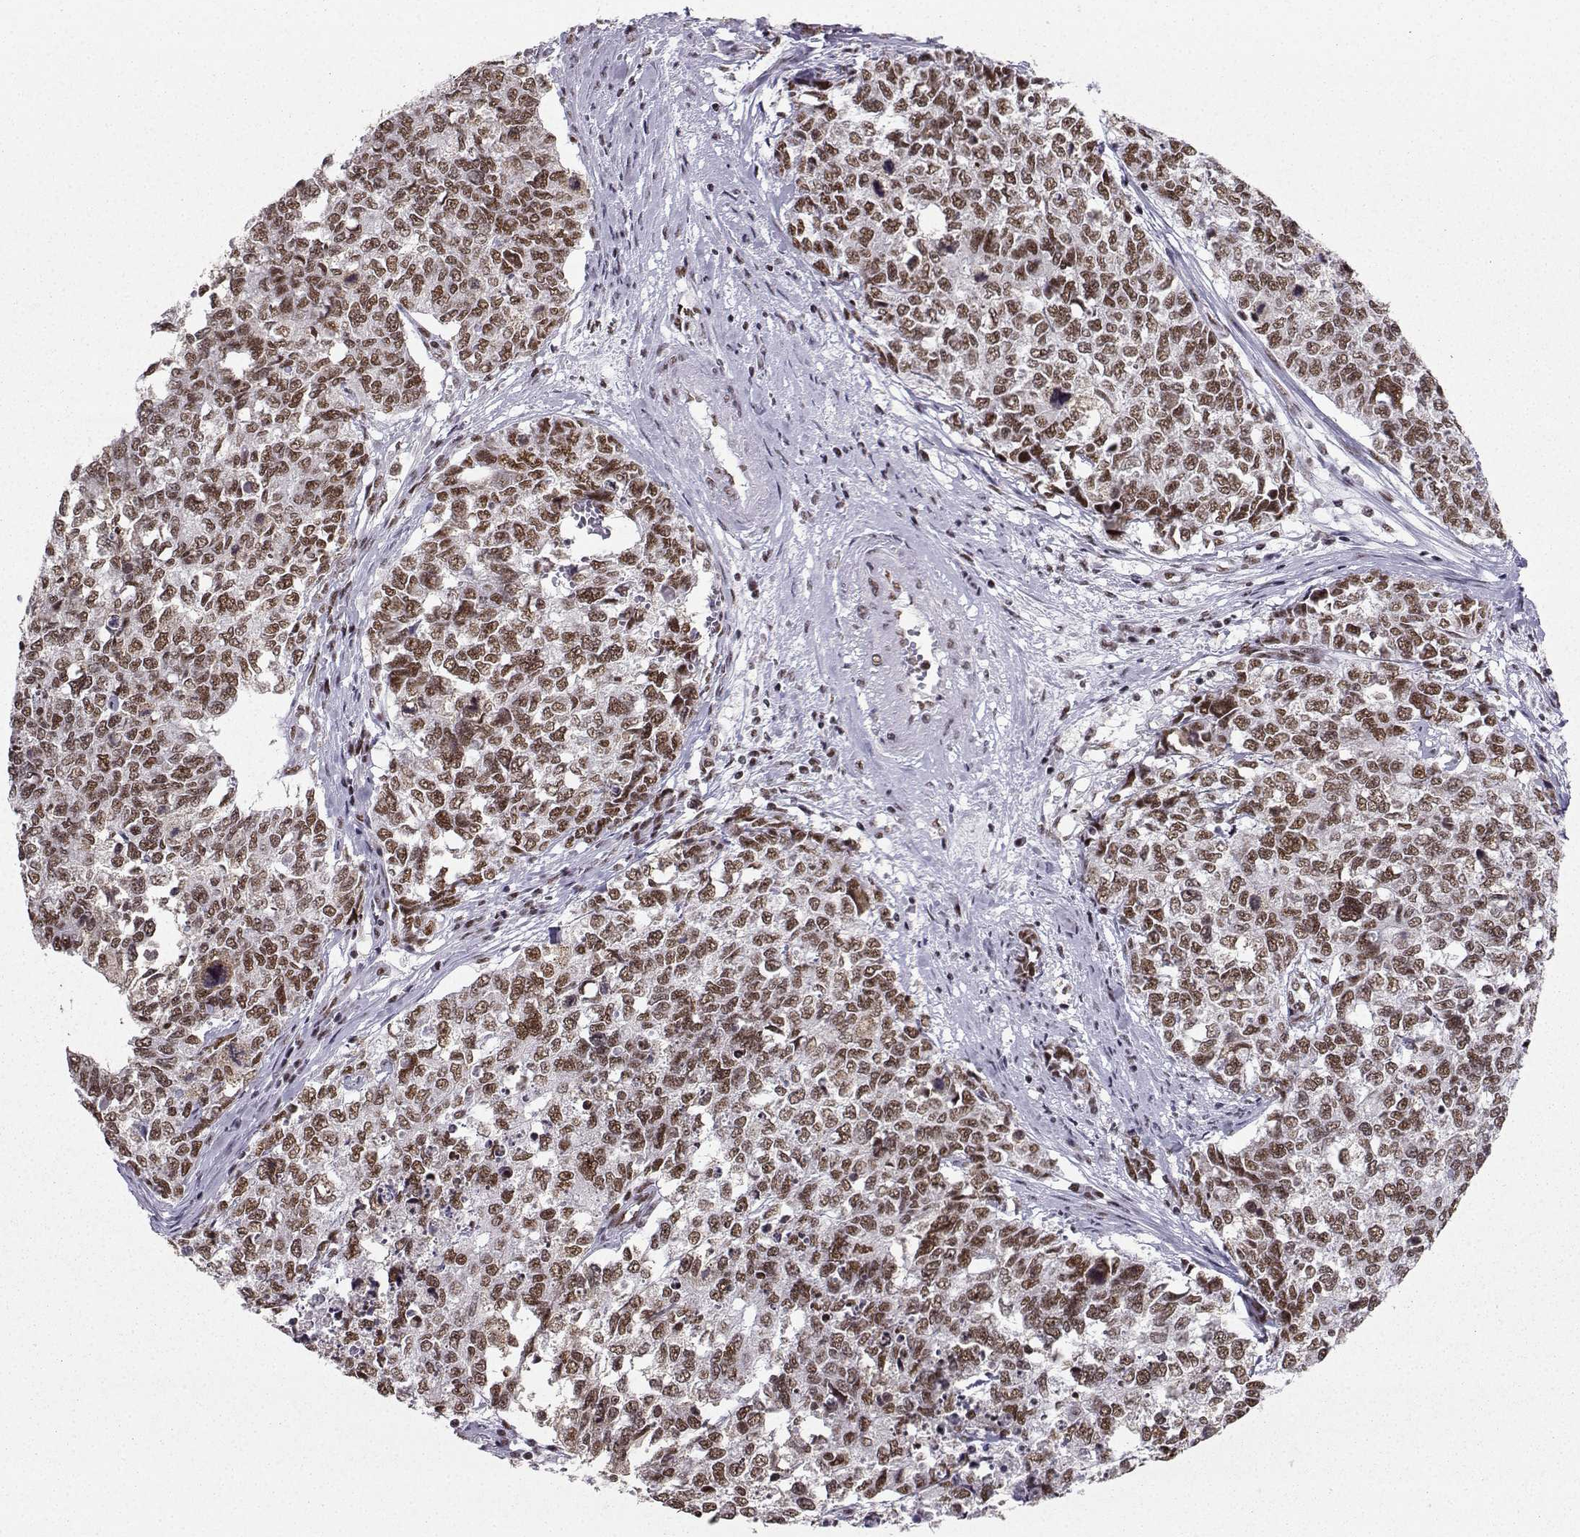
{"staining": {"intensity": "moderate", "quantity": ">75%", "location": "nuclear"}, "tissue": "cervical cancer", "cell_type": "Tumor cells", "image_type": "cancer", "snomed": [{"axis": "morphology", "description": "Squamous cell carcinoma, NOS"}, {"axis": "topography", "description": "Cervix"}], "caption": "High-power microscopy captured an IHC histopathology image of cervical cancer (squamous cell carcinoma), revealing moderate nuclear staining in about >75% of tumor cells.", "gene": "SNRPB2", "patient": {"sex": "female", "age": 63}}